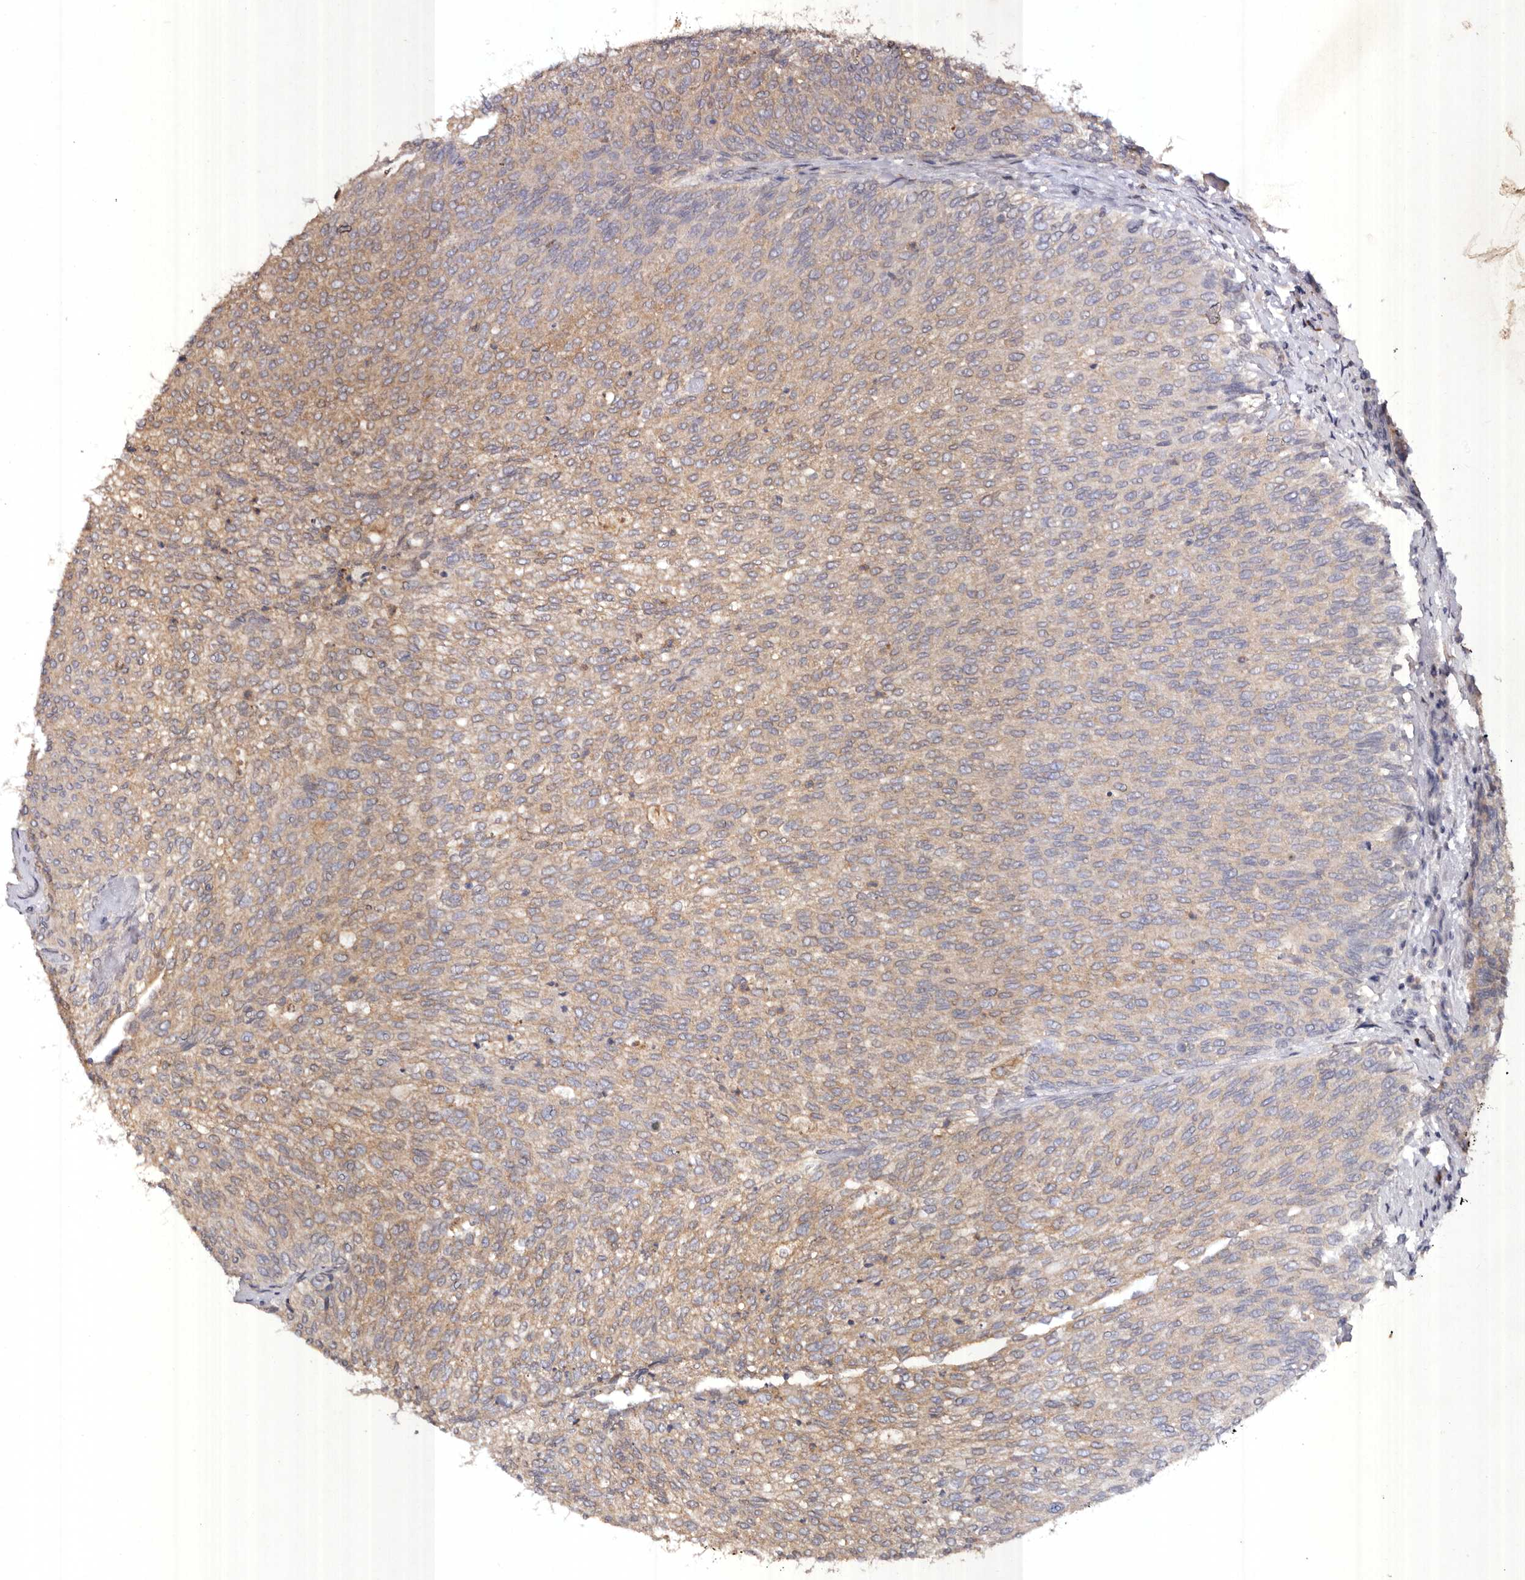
{"staining": {"intensity": "moderate", "quantity": "25%-75%", "location": "cytoplasmic/membranous"}, "tissue": "urothelial cancer", "cell_type": "Tumor cells", "image_type": "cancer", "snomed": [{"axis": "morphology", "description": "Urothelial carcinoma, Low grade"}, {"axis": "topography", "description": "Urinary bladder"}], "caption": "DAB immunohistochemical staining of human urothelial carcinoma (low-grade) exhibits moderate cytoplasmic/membranous protein positivity in approximately 25%-75% of tumor cells. The staining was performed using DAB, with brown indicating positive protein expression. Nuclei are stained blue with hematoxylin.", "gene": "EDEM1", "patient": {"sex": "female", "age": 79}}